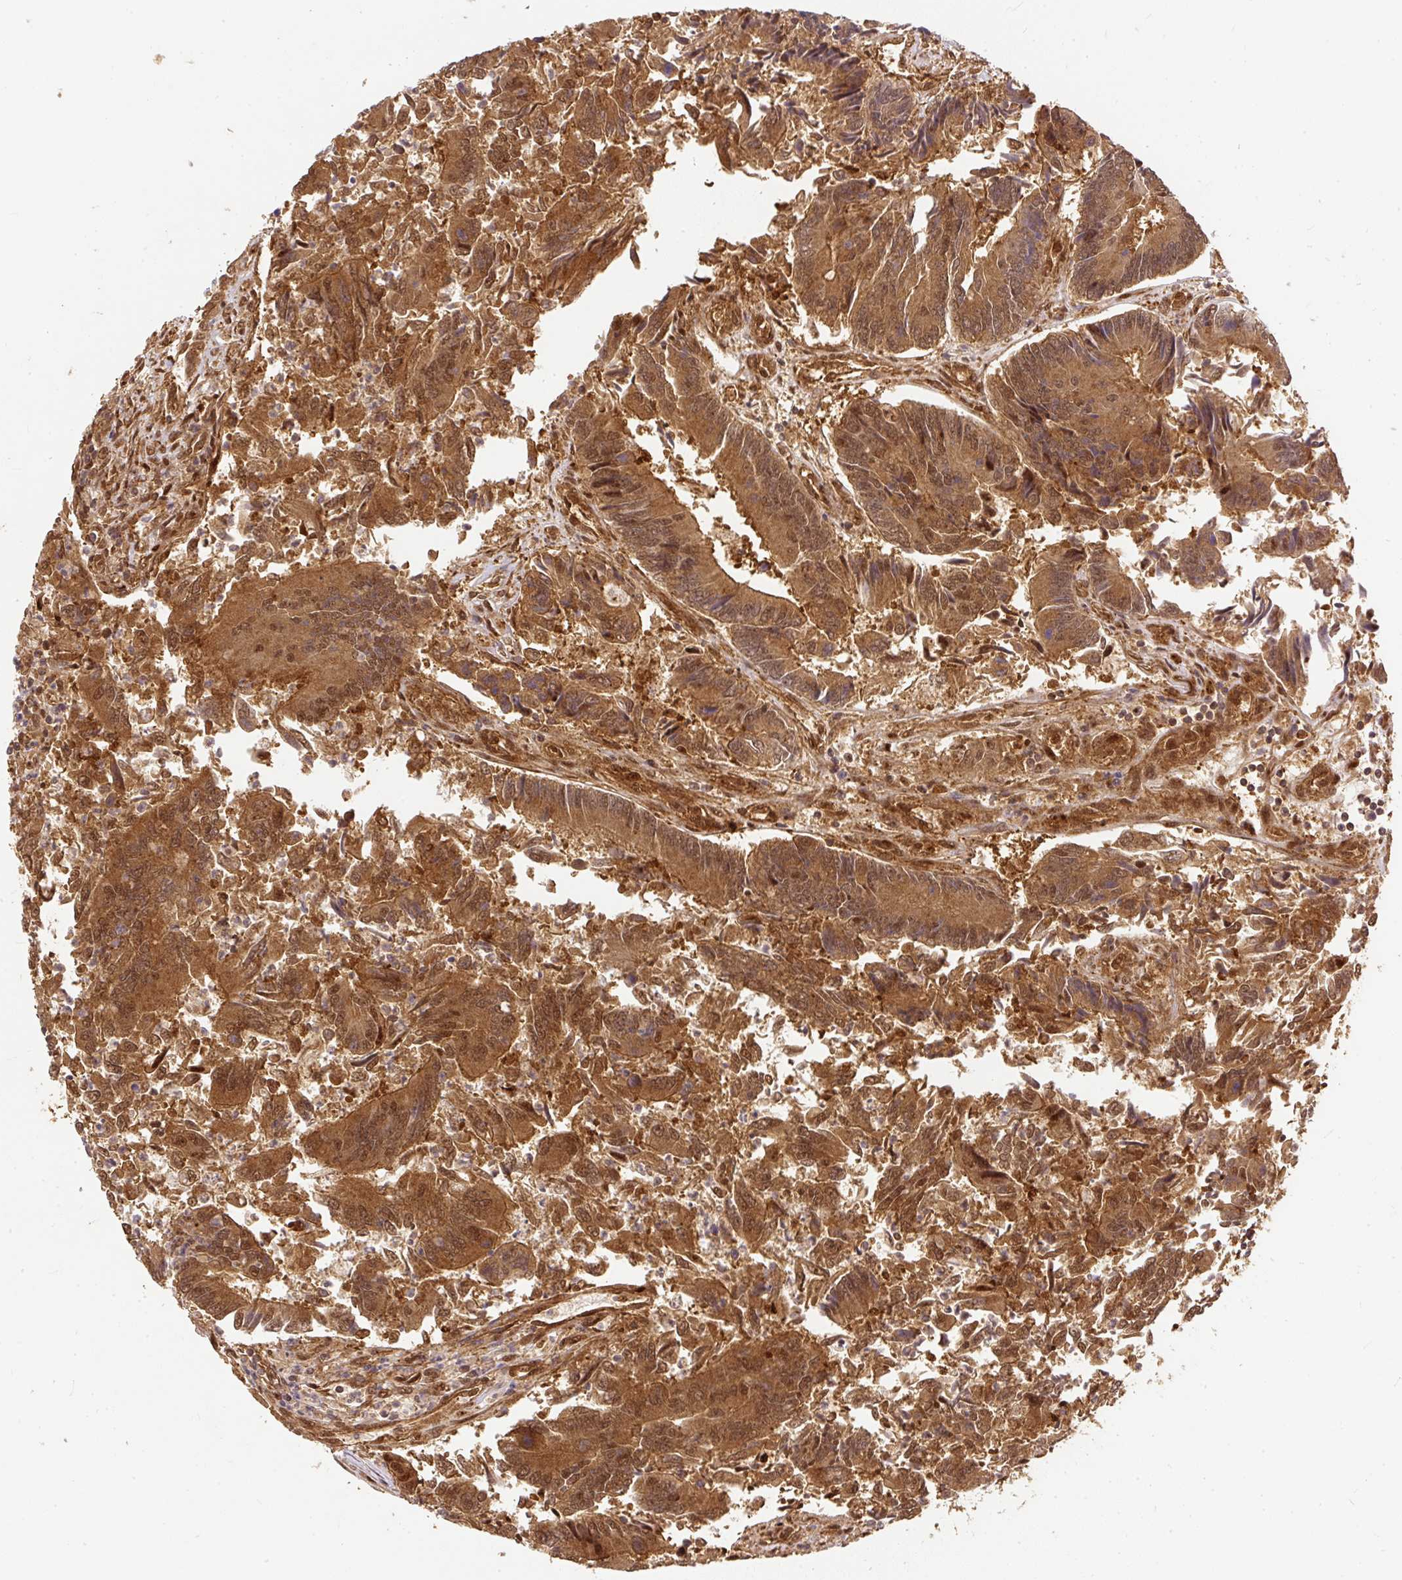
{"staining": {"intensity": "moderate", "quantity": ">75%", "location": "cytoplasmic/membranous,nuclear"}, "tissue": "colorectal cancer", "cell_type": "Tumor cells", "image_type": "cancer", "snomed": [{"axis": "morphology", "description": "Adenocarcinoma, NOS"}, {"axis": "topography", "description": "Colon"}], "caption": "Immunohistochemical staining of colorectal adenocarcinoma shows moderate cytoplasmic/membranous and nuclear protein staining in approximately >75% of tumor cells.", "gene": "PSMD1", "patient": {"sex": "female", "age": 67}}